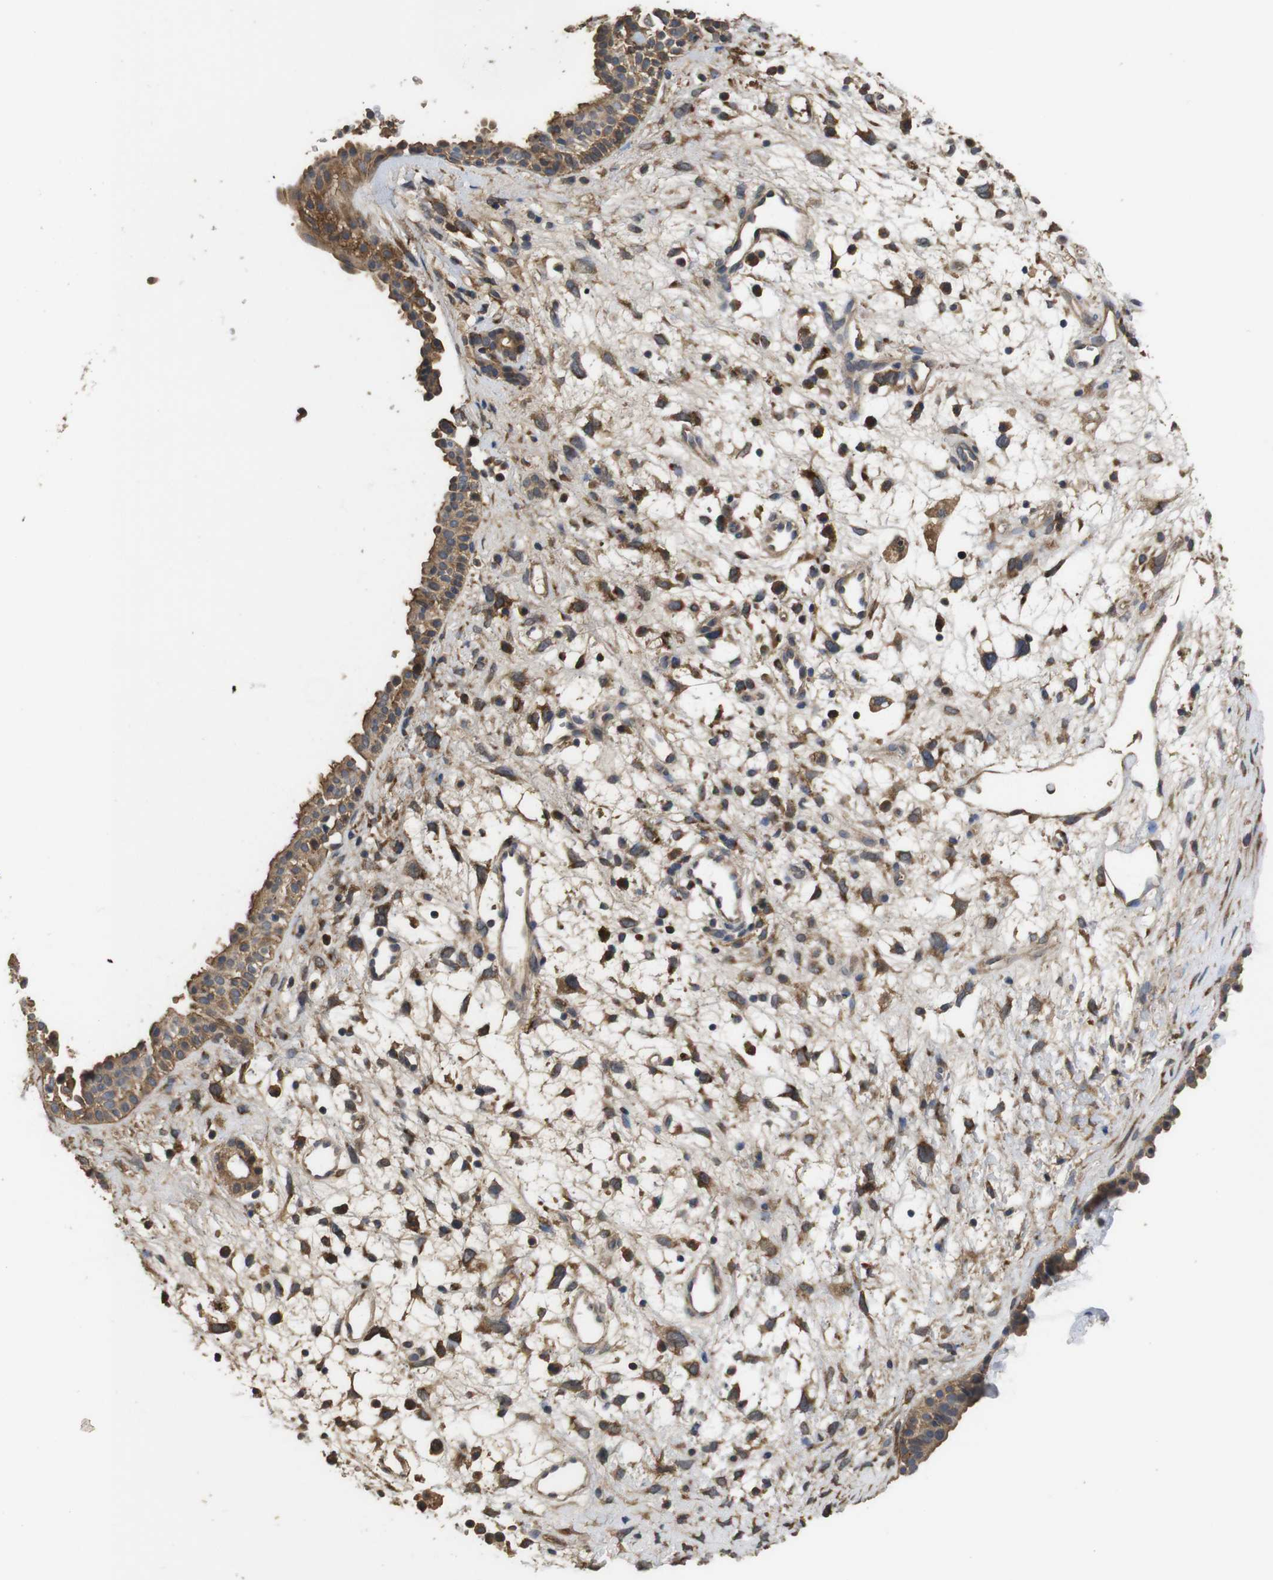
{"staining": {"intensity": "moderate", "quantity": ">75%", "location": "cytoplasmic/membranous"}, "tissue": "nasopharynx", "cell_type": "Respiratory epithelial cells", "image_type": "normal", "snomed": [{"axis": "morphology", "description": "Normal tissue, NOS"}, {"axis": "topography", "description": "Nasopharynx"}], "caption": "IHC staining of normal nasopharynx, which exhibits medium levels of moderate cytoplasmic/membranous expression in approximately >75% of respiratory epithelial cells indicating moderate cytoplasmic/membranous protein staining. The staining was performed using DAB (3,3'-diaminobenzidine) (brown) for protein detection and nuclei were counterstained in hematoxylin (blue).", "gene": "ARHGAP24", "patient": {"sex": "male", "age": 22}}